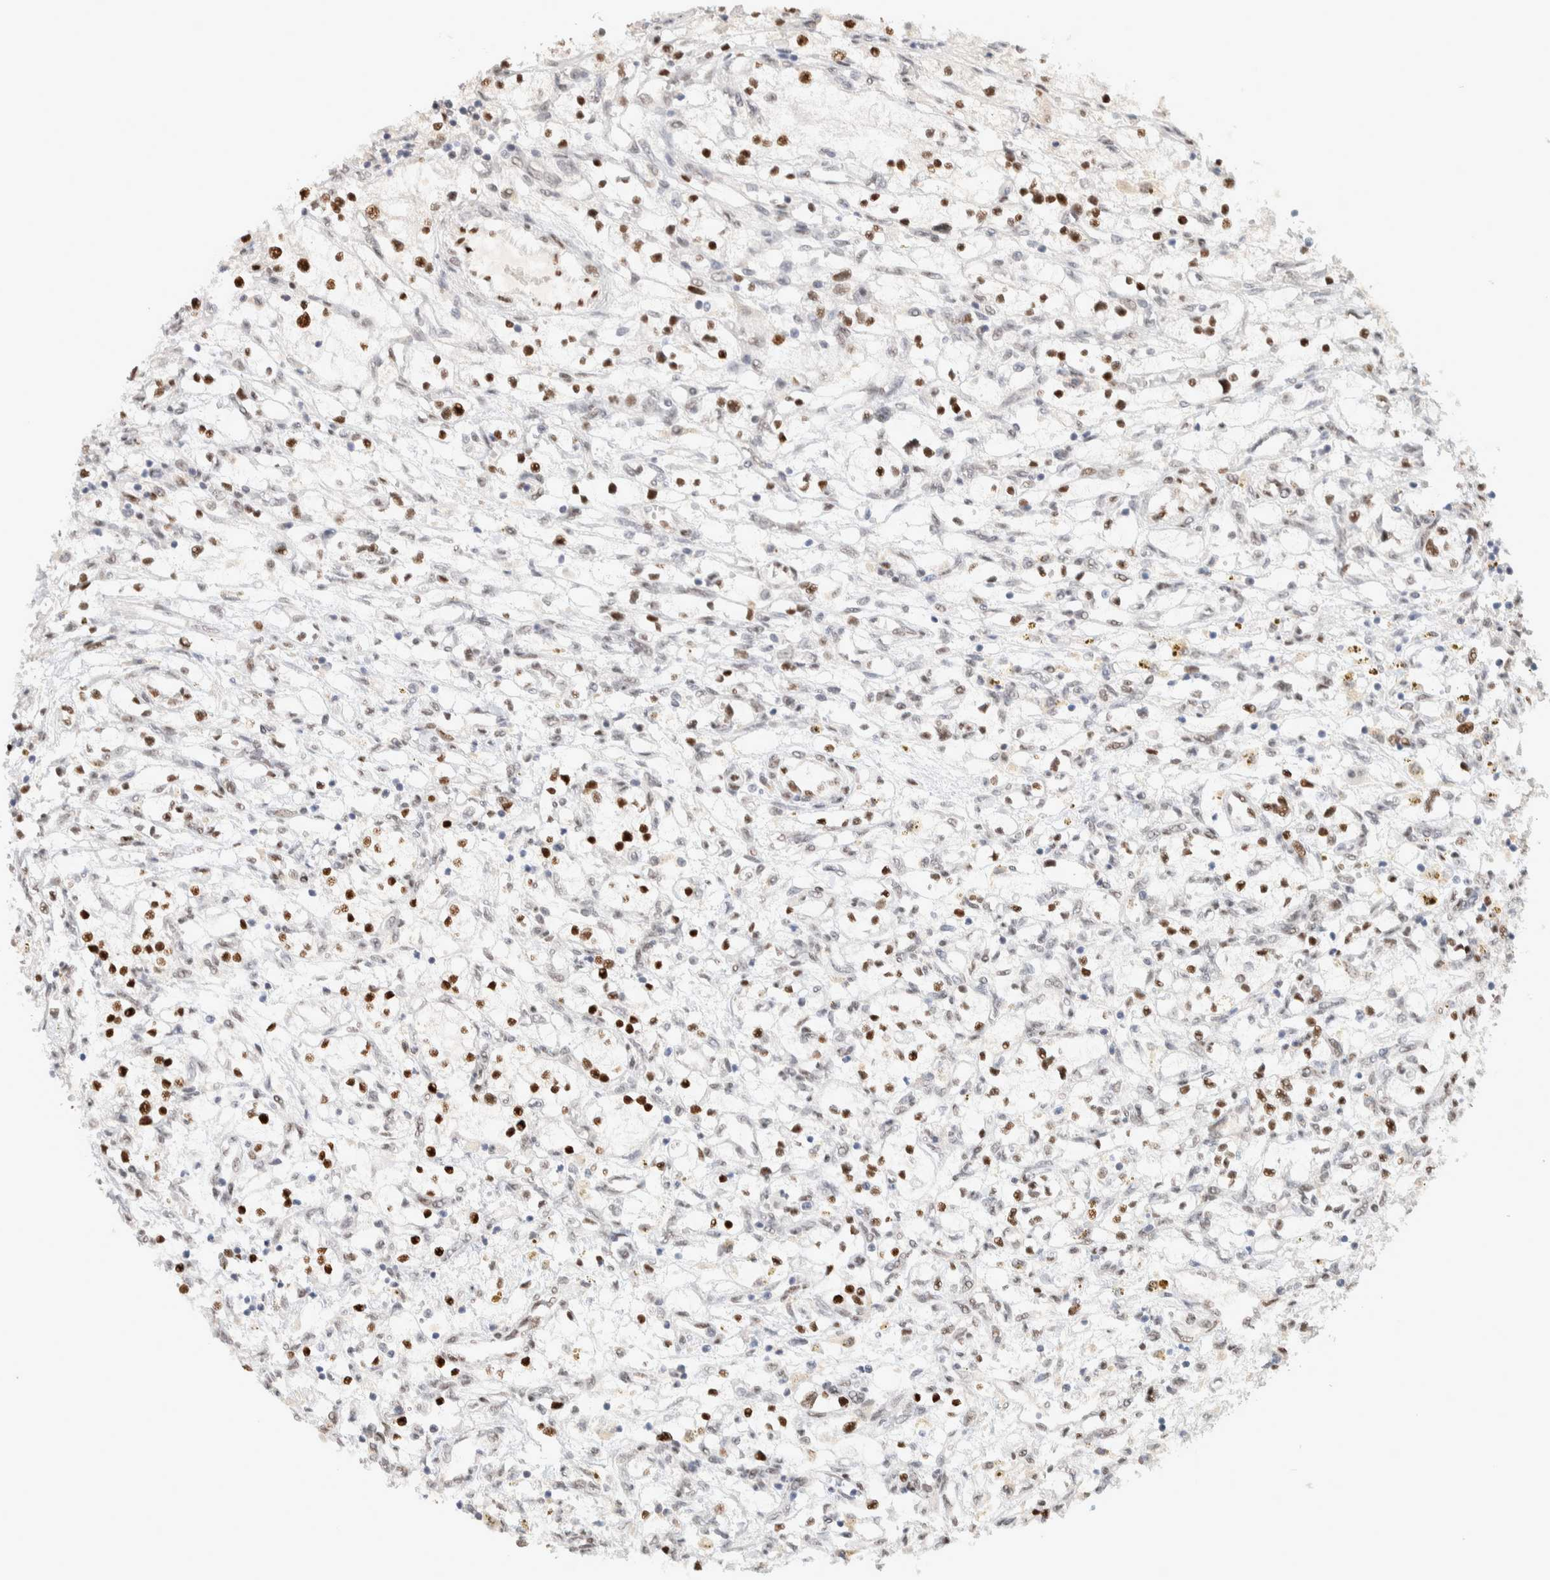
{"staining": {"intensity": "strong", "quantity": "25%-75%", "location": "nuclear"}, "tissue": "renal cancer", "cell_type": "Tumor cells", "image_type": "cancer", "snomed": [{"axis": "morphology", "description": "Adenocarcinoma, NOS"}, {"axis": "topography", "description": "Kidney"}], "caption": "Immunohistochemistry (IHC) staining of renal cancer, which reveals high levels of strong nuclear expression in about 25%-75% of tumor cells indicating strong nuclear protein expression. The staining was performed using DAB (brown) for protein detection and nuclei were counterstained in hematoxylin (blue).", "gene": "PUS7", "patient": {"sex": "male", "age": 68}}